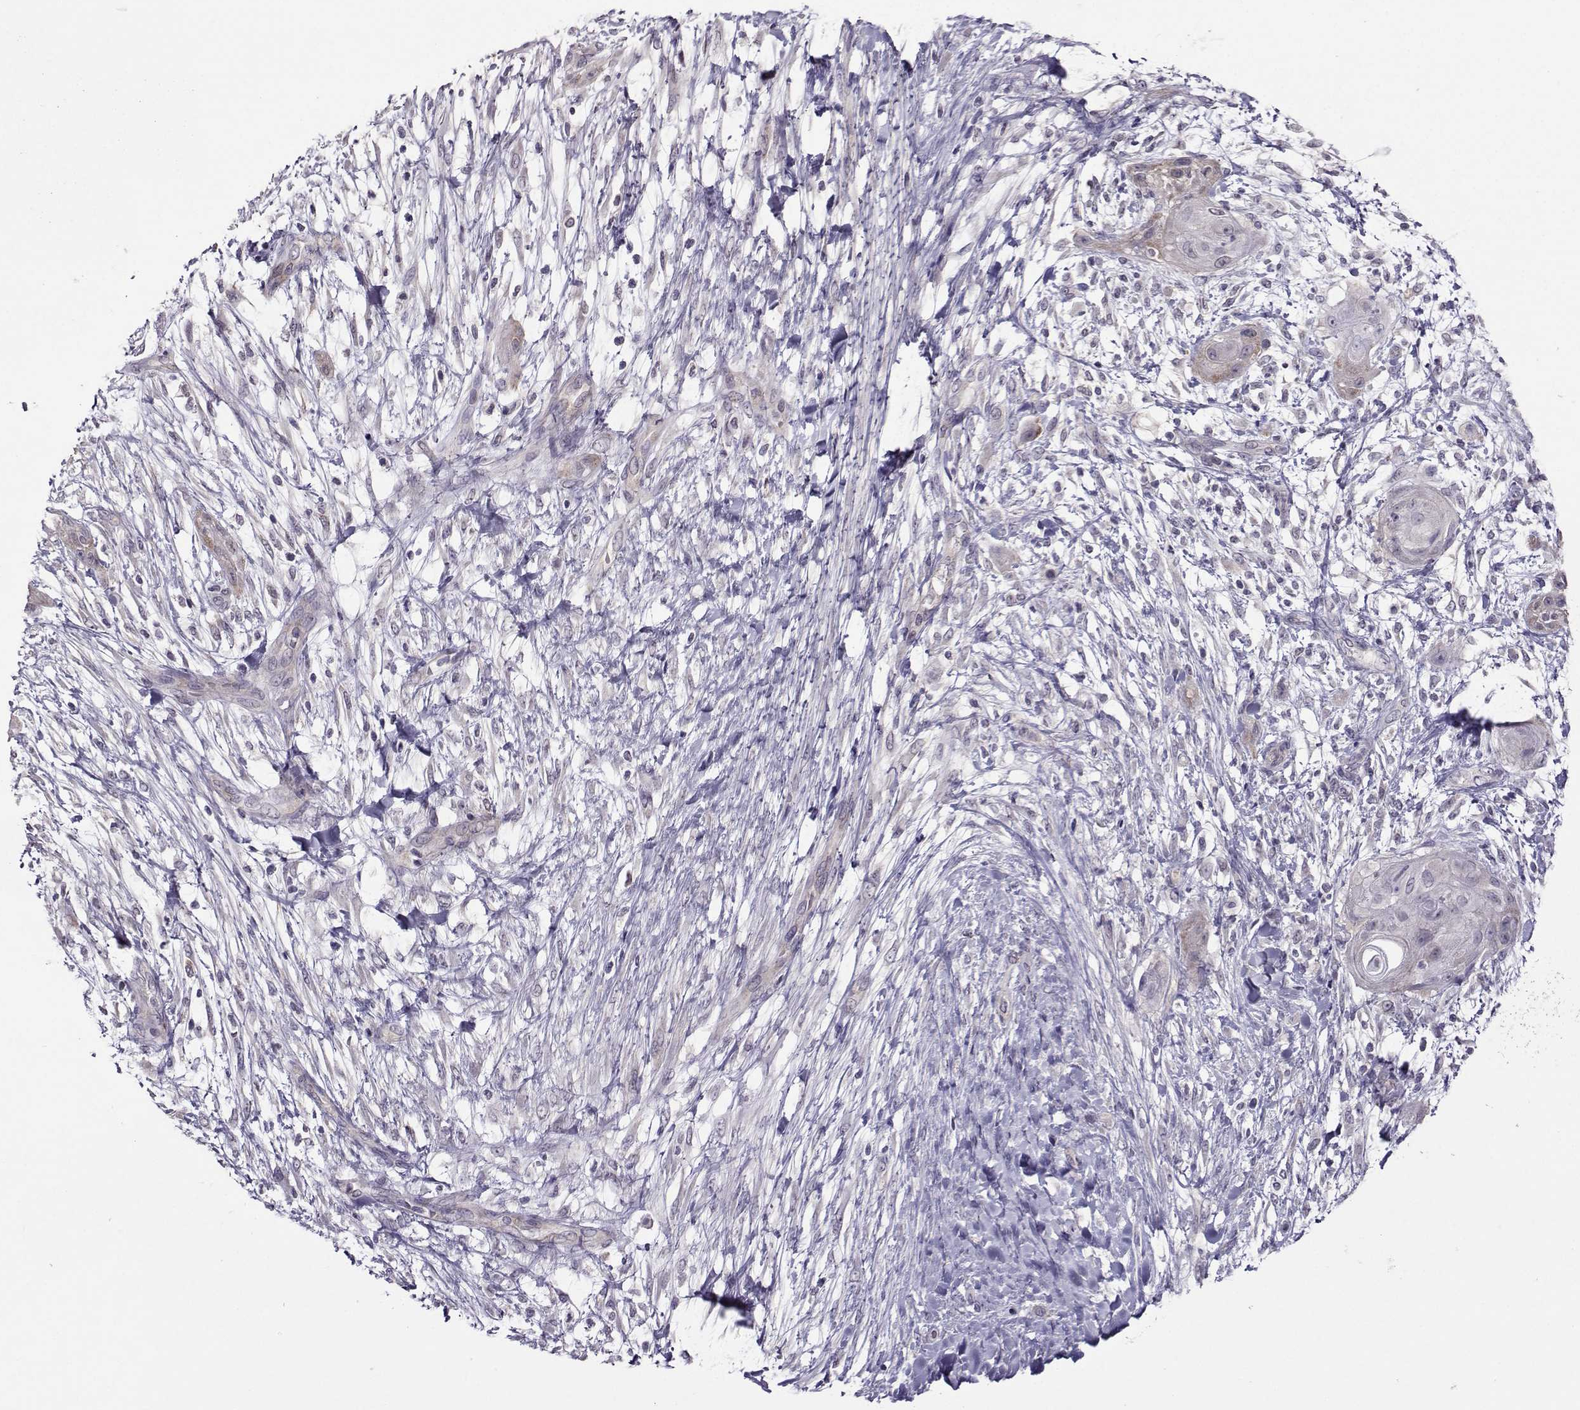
{"staining": {"intensity": "moderate", "quantity": "25%-75%", "location": "cytoplasmic/membranous"}, "tissue": "skin cancer", "cell_type": "Tumor cells", "image_type": "cancer", "snomed": [{"axis": "morphology", "description": "Squamous cell carcinoma, NOS"}, {"axis": "topography", "description": "Skin"}], "caption": "IHC image of human skin cancer (squamous cell carcinoma) stained for a protein (brown), which demonstrates medium levels of moderate cytoplasmic/membranous positivity in about 25%-75% of tumor cells.", "gene": "DDX20", "patient": {"sex": "male", "age": 62}}